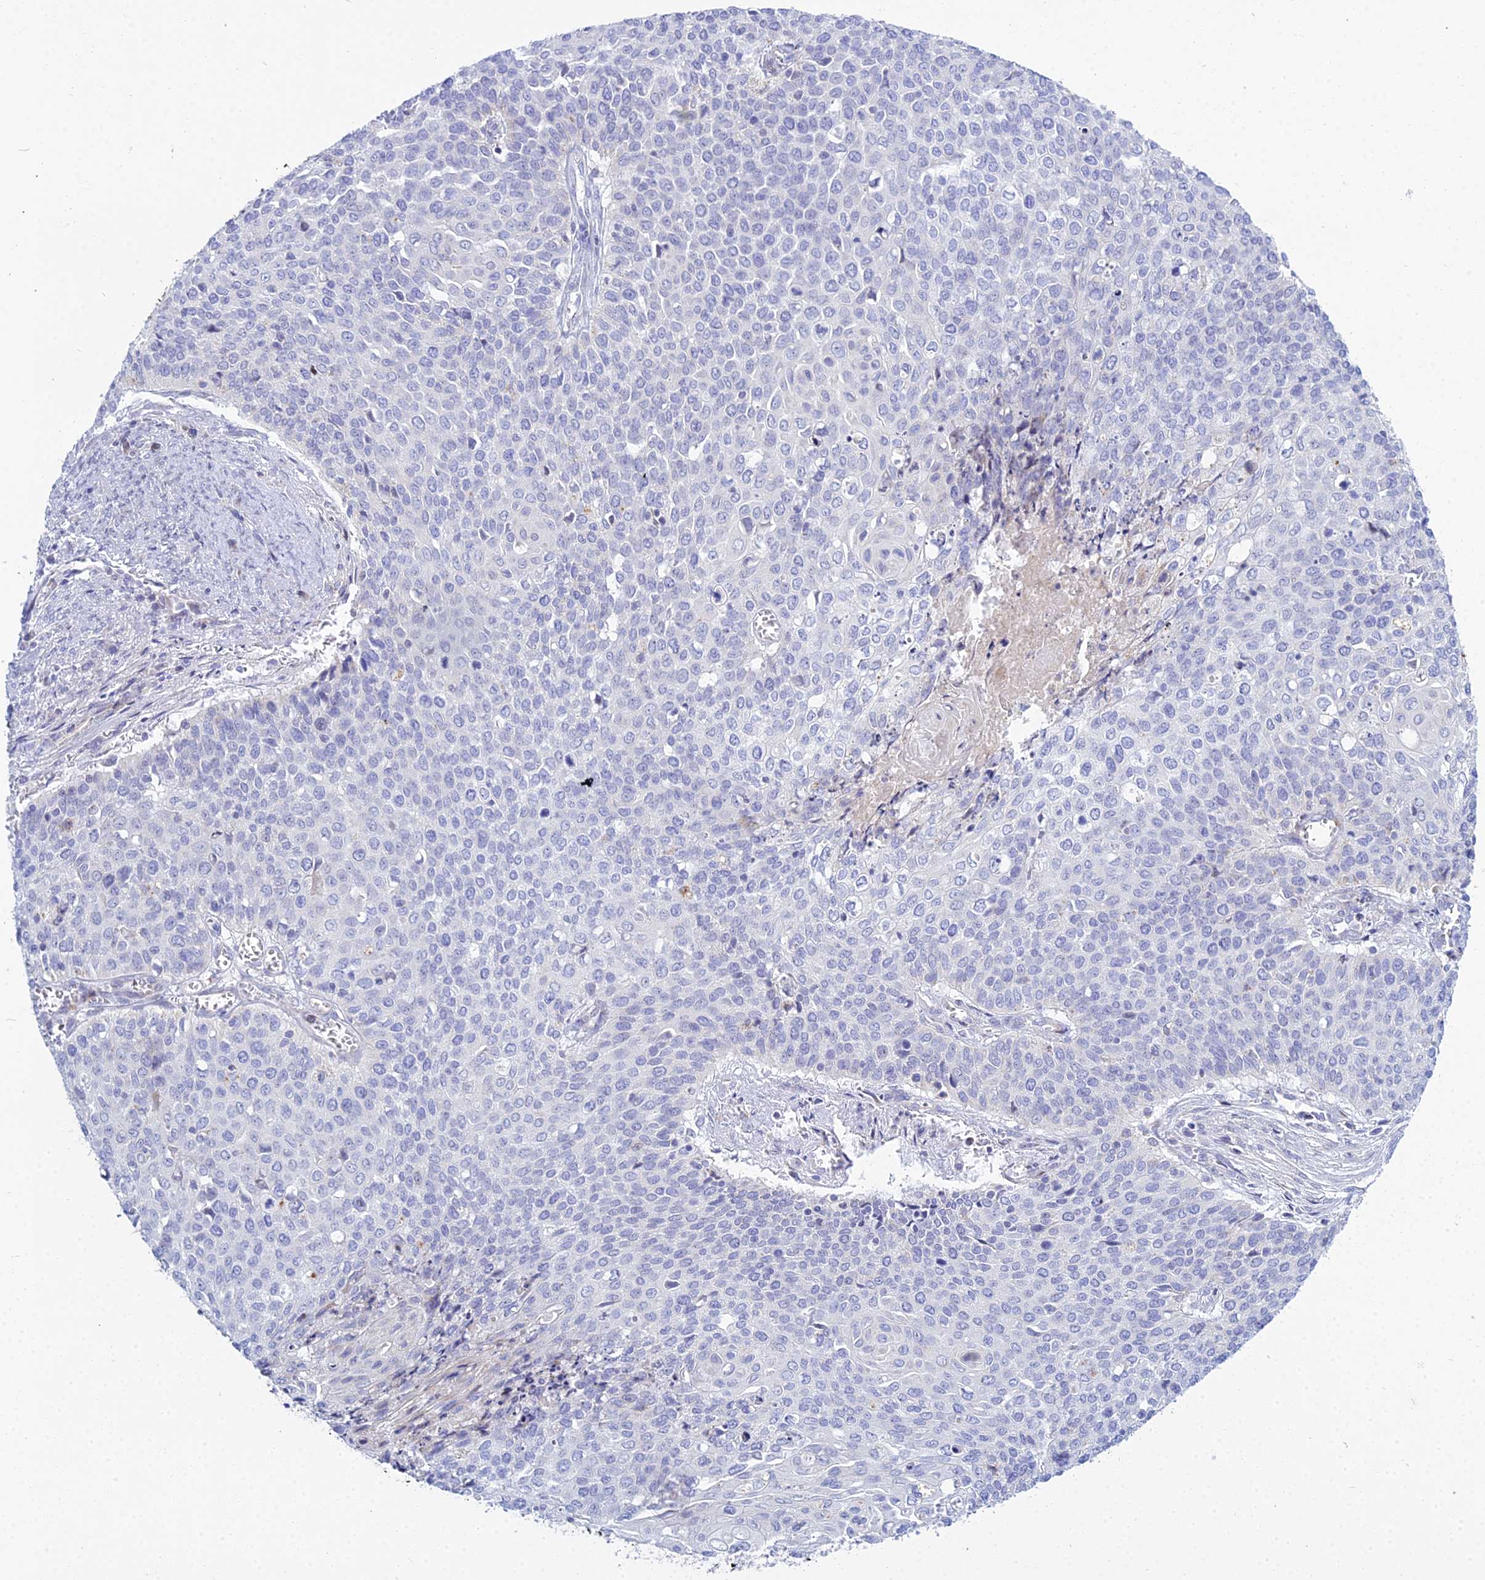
{"staining": {"intensity": "negative", "quantity": "none", "location": "none"}, "tissue": "cervical cancer", "cell_type": "Tumor cells", "image_type": "cancer", "snomed": [{"axis": "morphology", "description": "Squamous cell carcinoma, NOS"}, {"axis": "topography", "description": "Cervix"}], "caption": "The photomicrograph reveals no significant expression in tumor cells of squamous cell carcinoma (cervical).", "gene": "PRR13", "patient": {"sex": "female", "age": 39}}